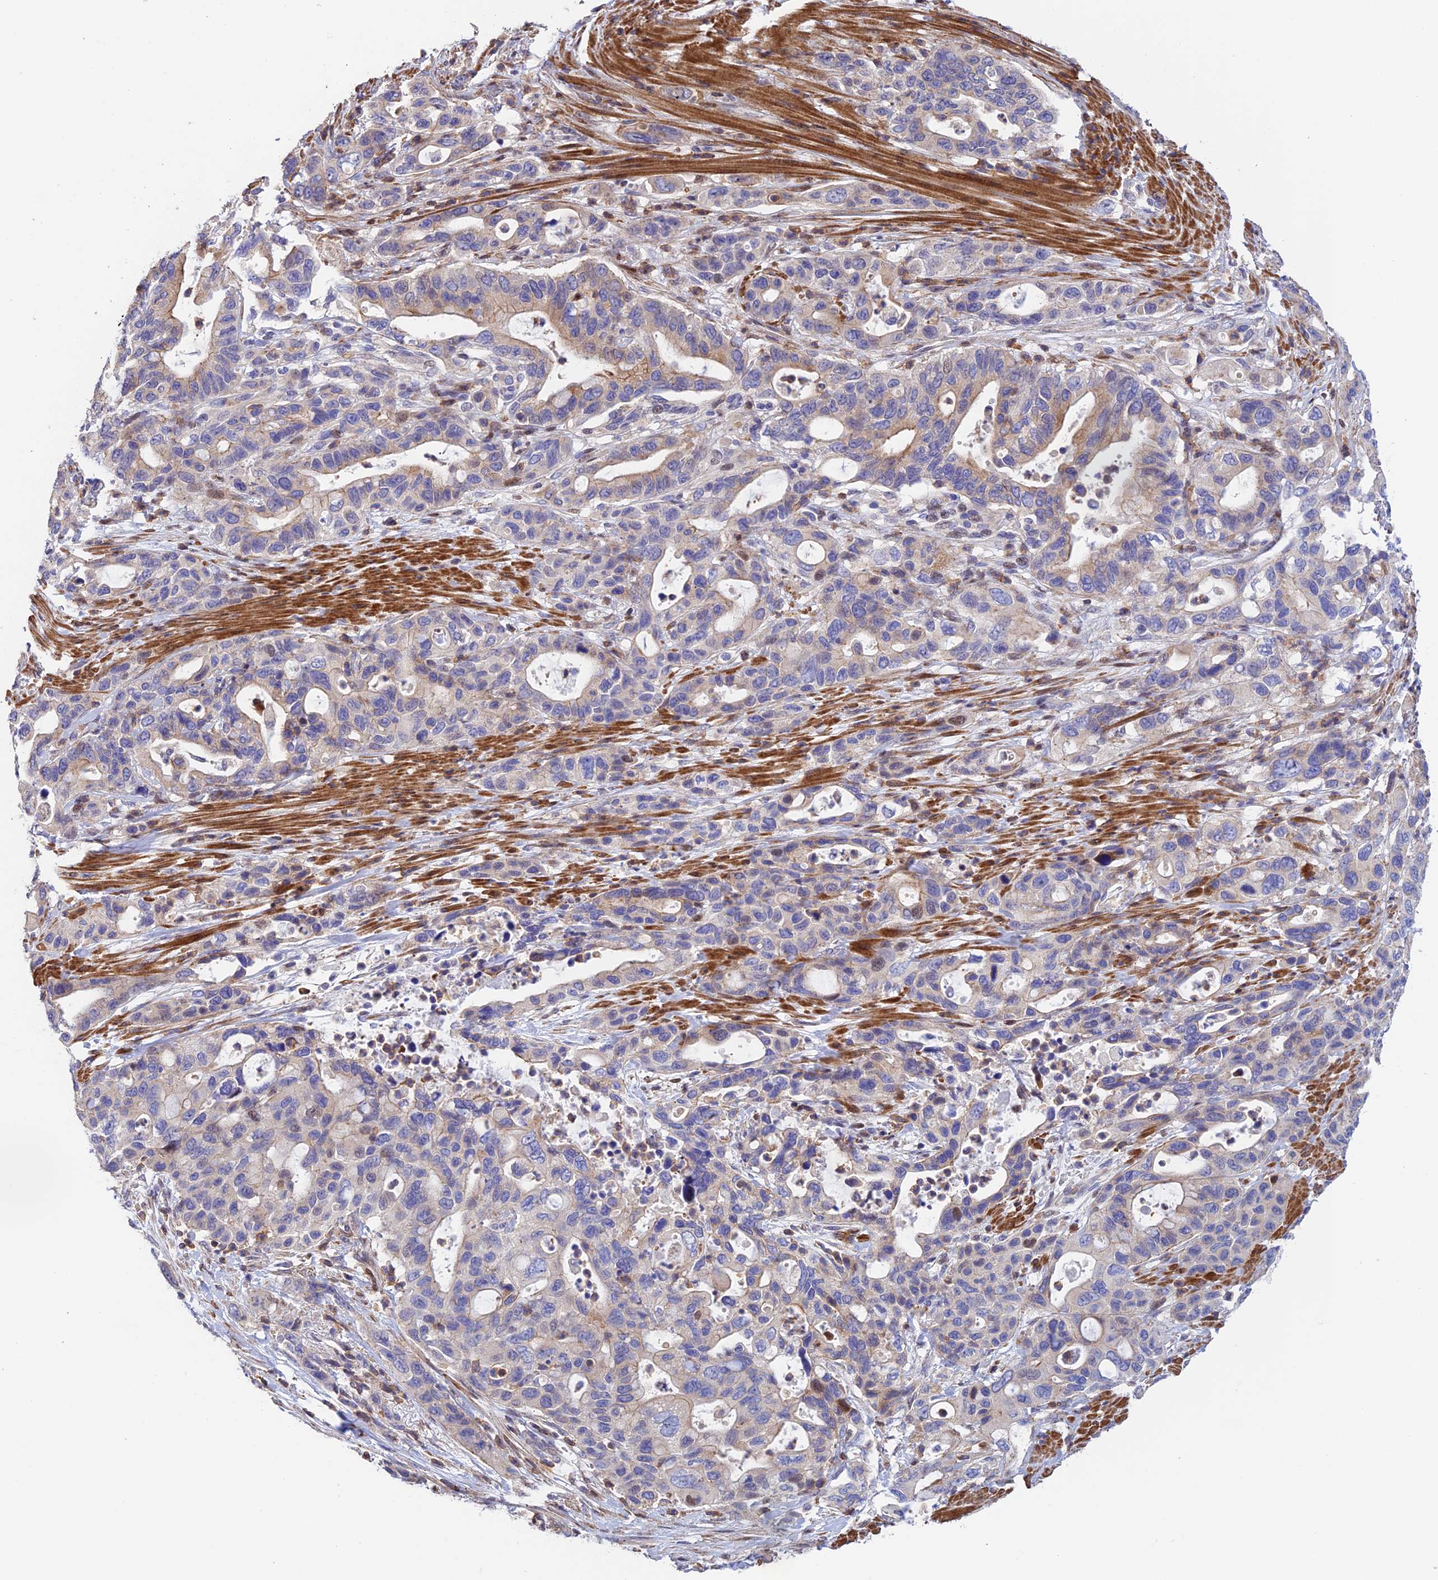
{"staining": {"intensity": "weak", "quantity": "<25%", "location": "cytoplasmic/membranous"}, "tissue": "pancreatic cancer", "cell_type": "Tumor cells", "image_type": "cancer", "snomed": [{"axis": "morphology", "description": "Adenocarcinoma, NOS"}, {"axis": "topography", "description": "Pancreas"}], "caption": "Human adenocarcinoma (pancreatic) stained for a protein using immunohistochemistry exhibits no expression in tumor cells.", "gene": "PRIM1", "patient": {"sex": "female", "age": 71}}